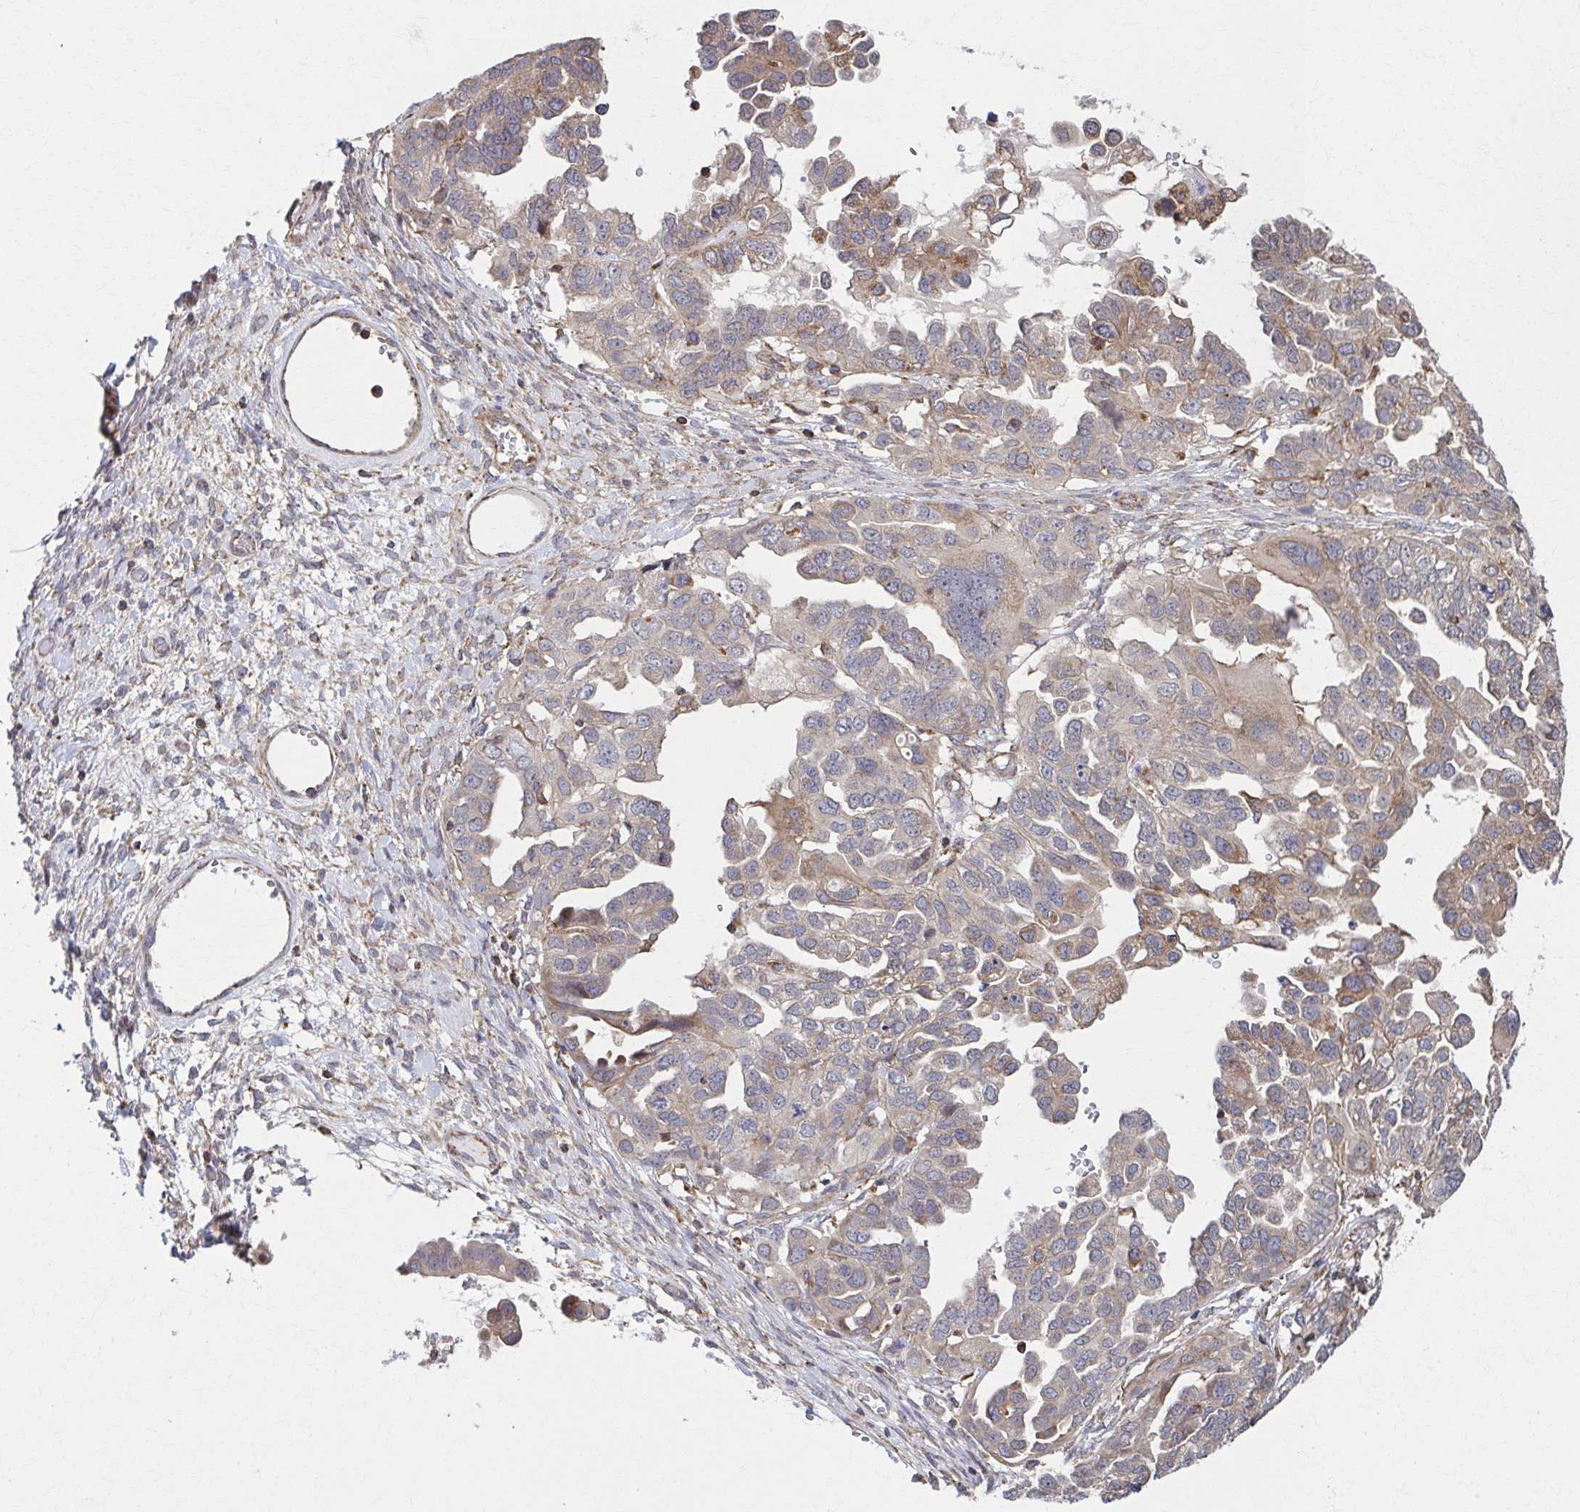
{"staining": {"intensity": "weak", "quantity": "25%-75%", "location": "cytoplasmic/membranous"}, "tissue": "ovarian cancer", "cell_type": "Tumor cells", "image_type": "cancer", "snomed": [{"axis": "morphology", "description": "Cystadenocarcinoma, serous, NOS"}, {"axis": "topography", "description": "Ovary"}], "caption": "There is low levels of weak cytoplasmic/membranous staining in tumor cells of ovarian cancer, as demonstrated by immunohistochemical staining (brown color).", "gene": "KLHL34", "patient": {"sex": "female", "age": 53}}